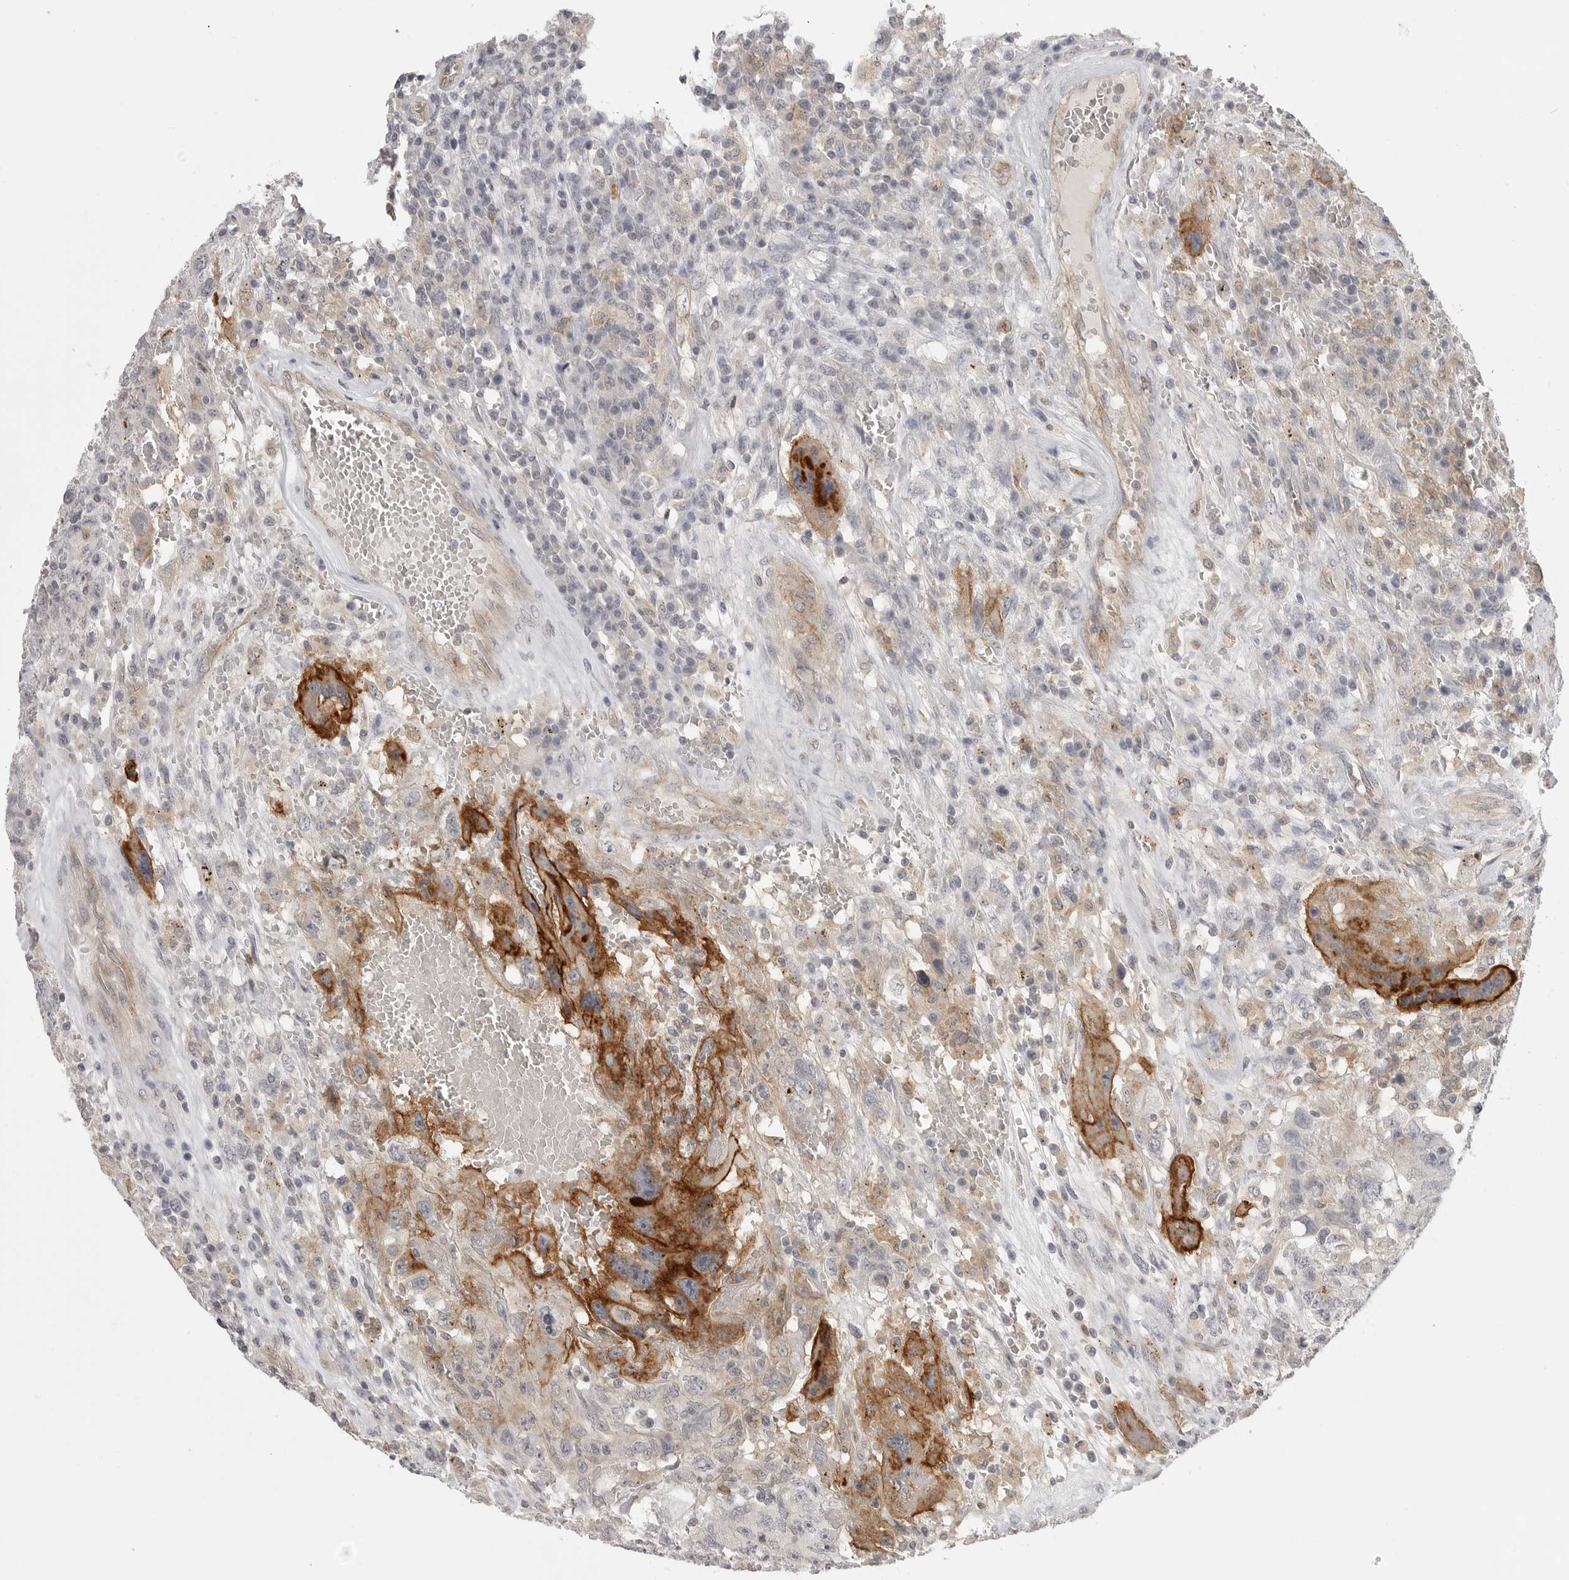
{"staining": {"intensity": "strong", "quantity": "25%-75%", "location": "cytoplasmic/membranous"}, "tissue": "testis cancer", "cell_type": "Tumor cells", "image_type": "cancer", "snomed": [{"axis": "morphology", "description": "Carcinoma, Embryonal, NOS"}, {"axis": "topography", "description": "Testis"}], "caption": "A micrograph showing strong cytoplasmic/membranous expression in approximately 25%-75% of tumor cells in embryonal carcinoma (testis), as visualized by brown immunohistochemical staining.", "gene": "IFNGR1", "patient": {"sex": "male", "age": 26}}